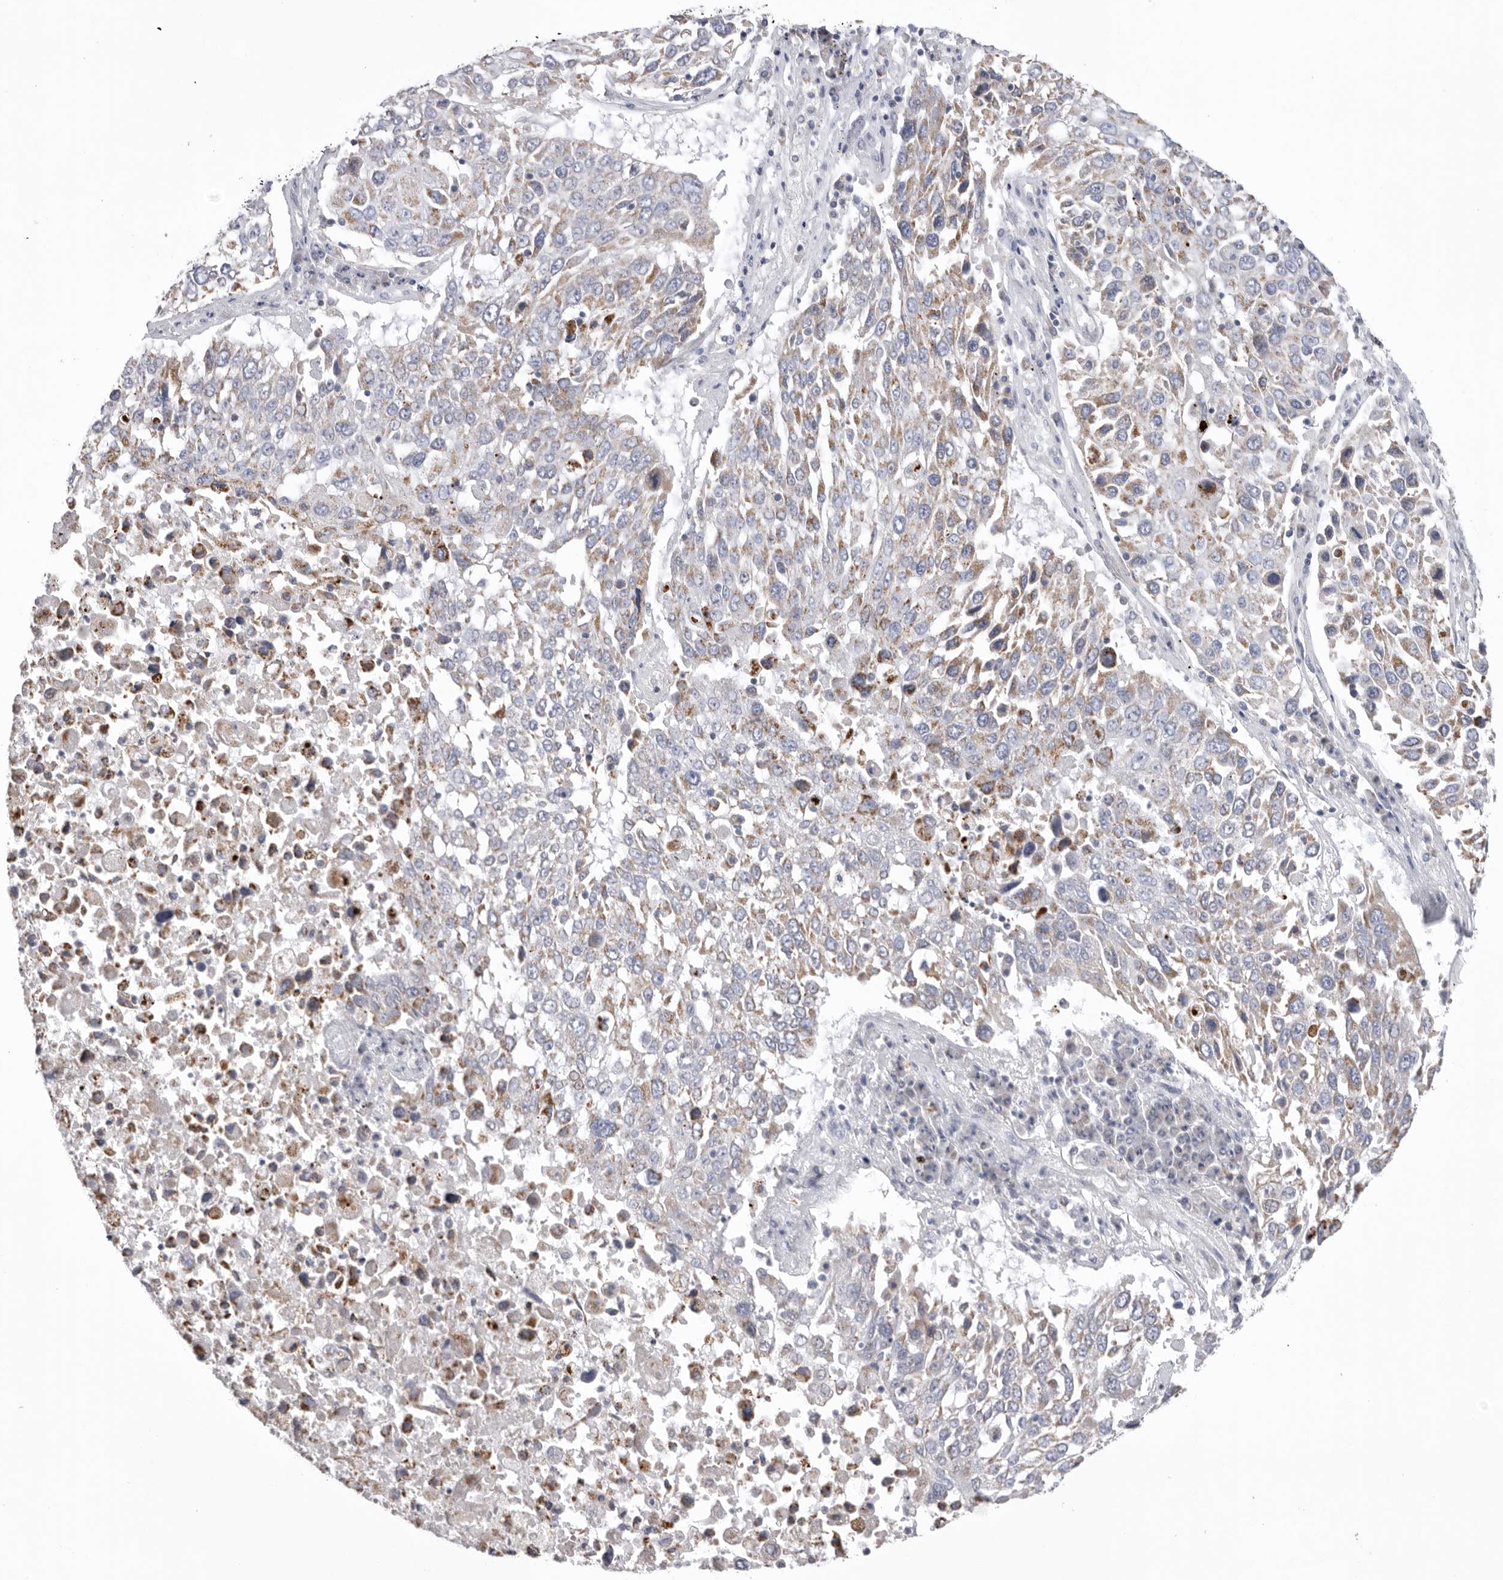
{"staining": {"intensity": "weak", "quantity": "25%-75%", "location": "cytoplasmic/membranous"}, "tissue": "lung cancer", "cell_type": "Tumor cells", "image_type": "cancer", "snomed": [{"axis": "morphology", "description": "Squamous cell carcinoma, NOS"}, {"axis": "topography", "description": "Lung"}], "caption": "Tumor cells display low levels of weak cytoplasmic/membranous staining in about 25%-75% of cells in human lung squamous cell carcinoma. The protein of interest is stained brown, and the nuclei are stained in blue (DAB IHC with brightfield microscopy, high magnification).", "gene": "VDAC3", "patient": {"sex": "male", "age": 65}}